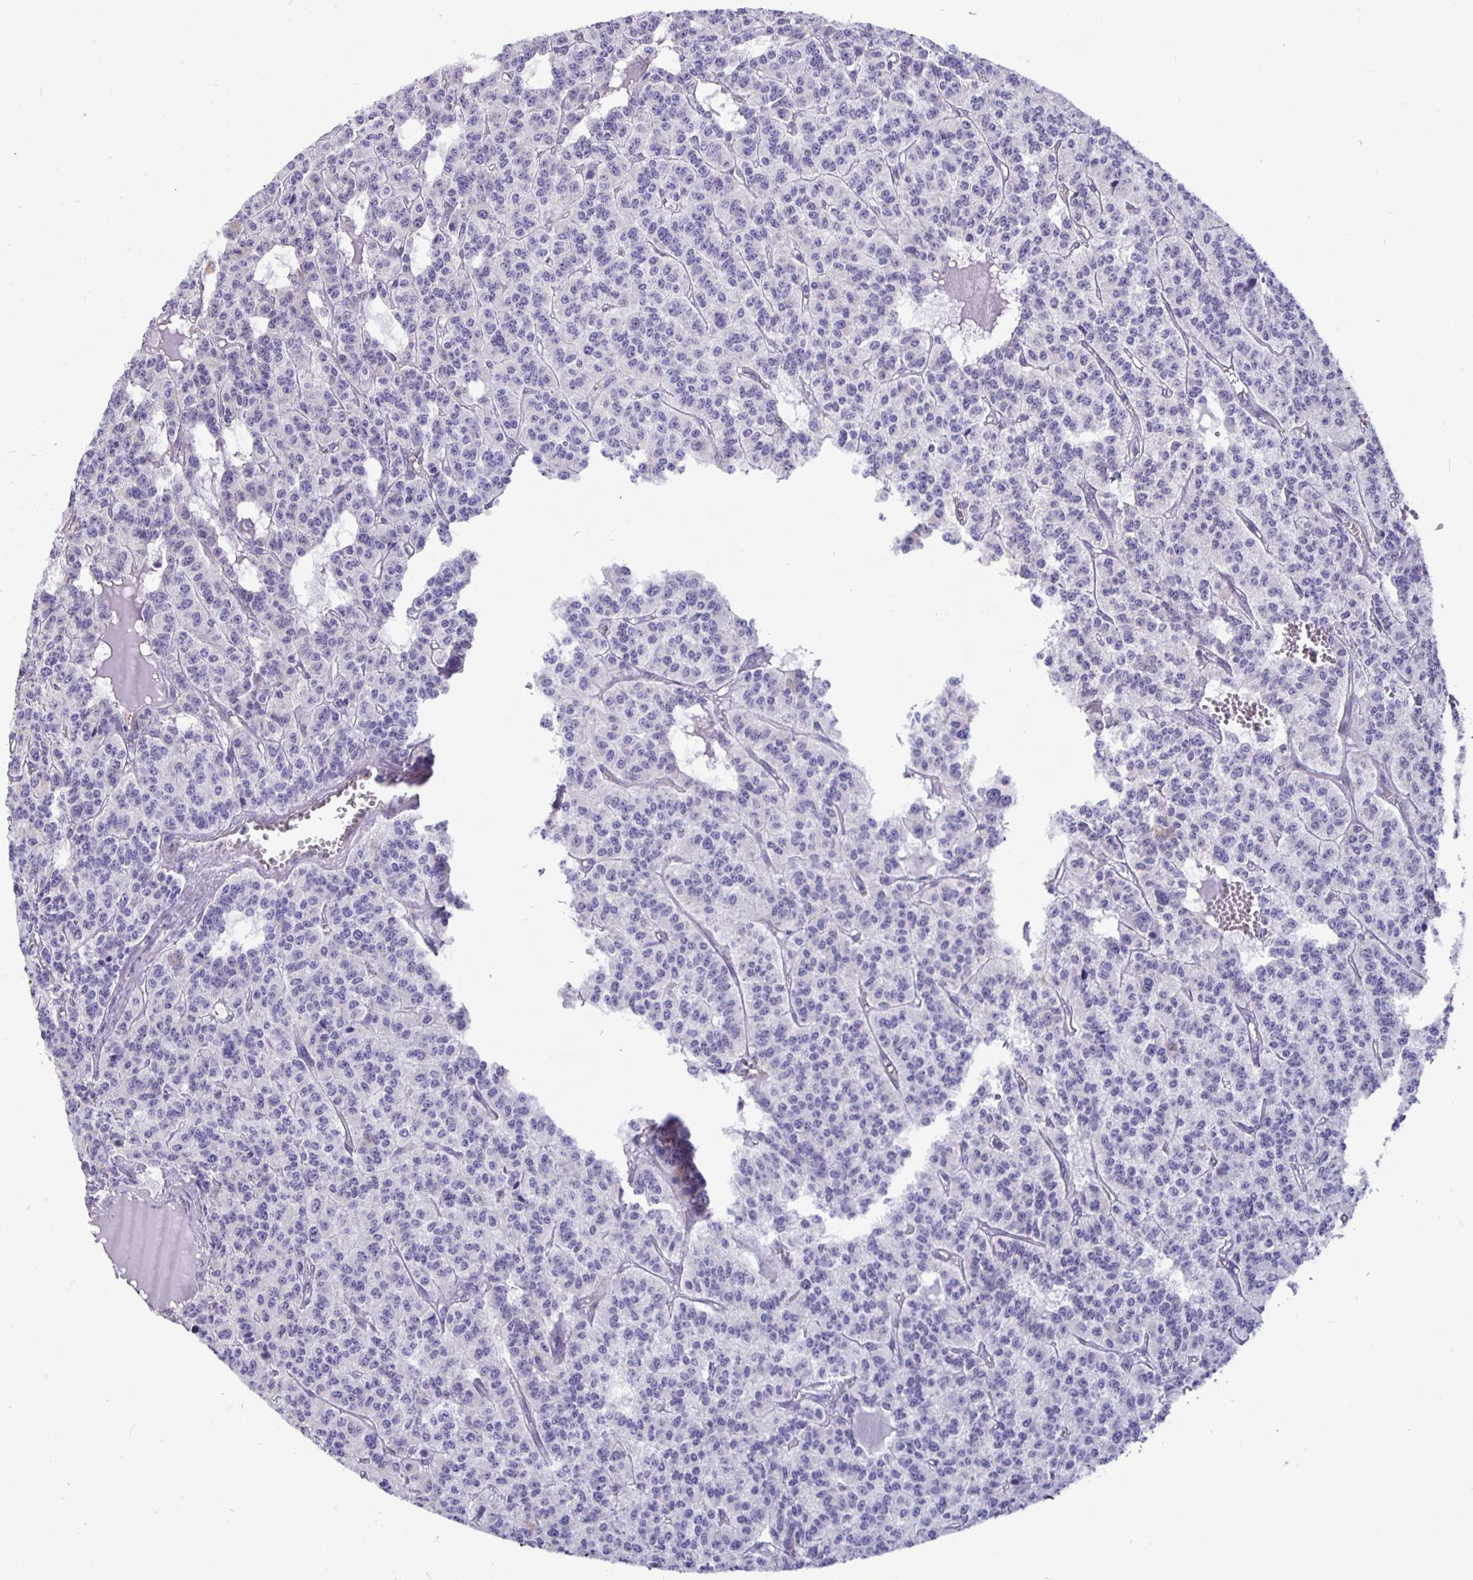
{"staining": {"intensity": "negative", "quantity": "none", "location": "none"}, "tissue": "carcinoid", "cell_type": "Tumor cells", "image_type": "cancer", "snomed": [{"axis": "morphology", "description": "Carcinoid, malignant, NOS"}, {"axis": "topography", "description": "Lung"}], "caption": "Immunohistochemistry of human malignant carcinoid displays no positivity in tumor cells.", "gene": "DNAI2", "patient": {"sex": "female", "age": 71}}